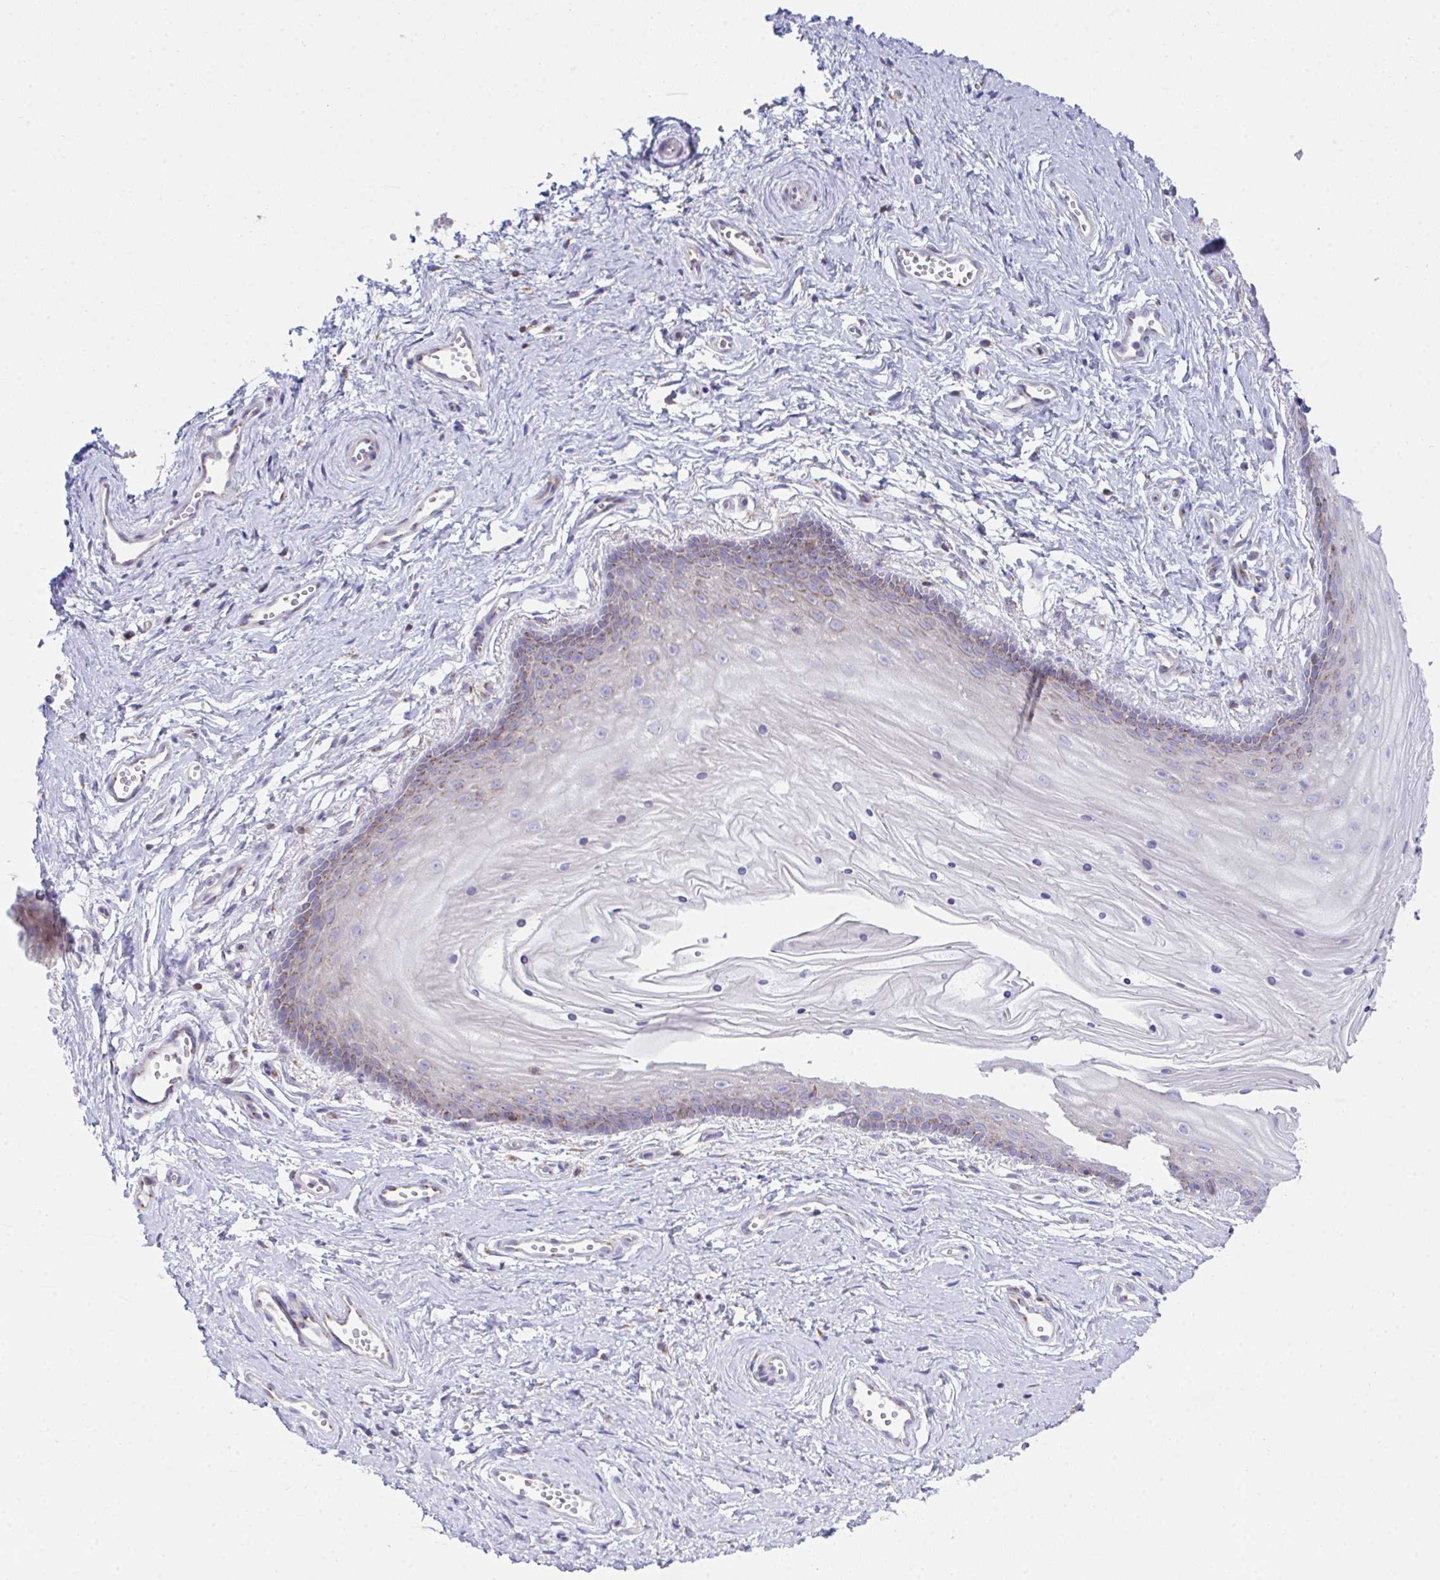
{"staining": {"intensity": "moderate", "quantity": "25%-75%", "location": "cytoplasmic/membranous"}, "tissue": "vagina", "cell_type": "Squamous epithelial cells", "image_type": "normal", "snomed": [{"axis": "morphology", "description": "Normal tissue, NOS"}, {"axis": "topography", "description": "Vagina"}], "caption": "A brown stain highlights moderate cytoplasmic/membranous positivity of a protein in squamous epithelial cells of benign human vagina. The protein of interest is stained brown, and the nuclei are stained in blue (DAB IHC with brightfield microscopy, high magnification).", "gene": "MIA3", "patient": {"sex": "female", "age": 38}}